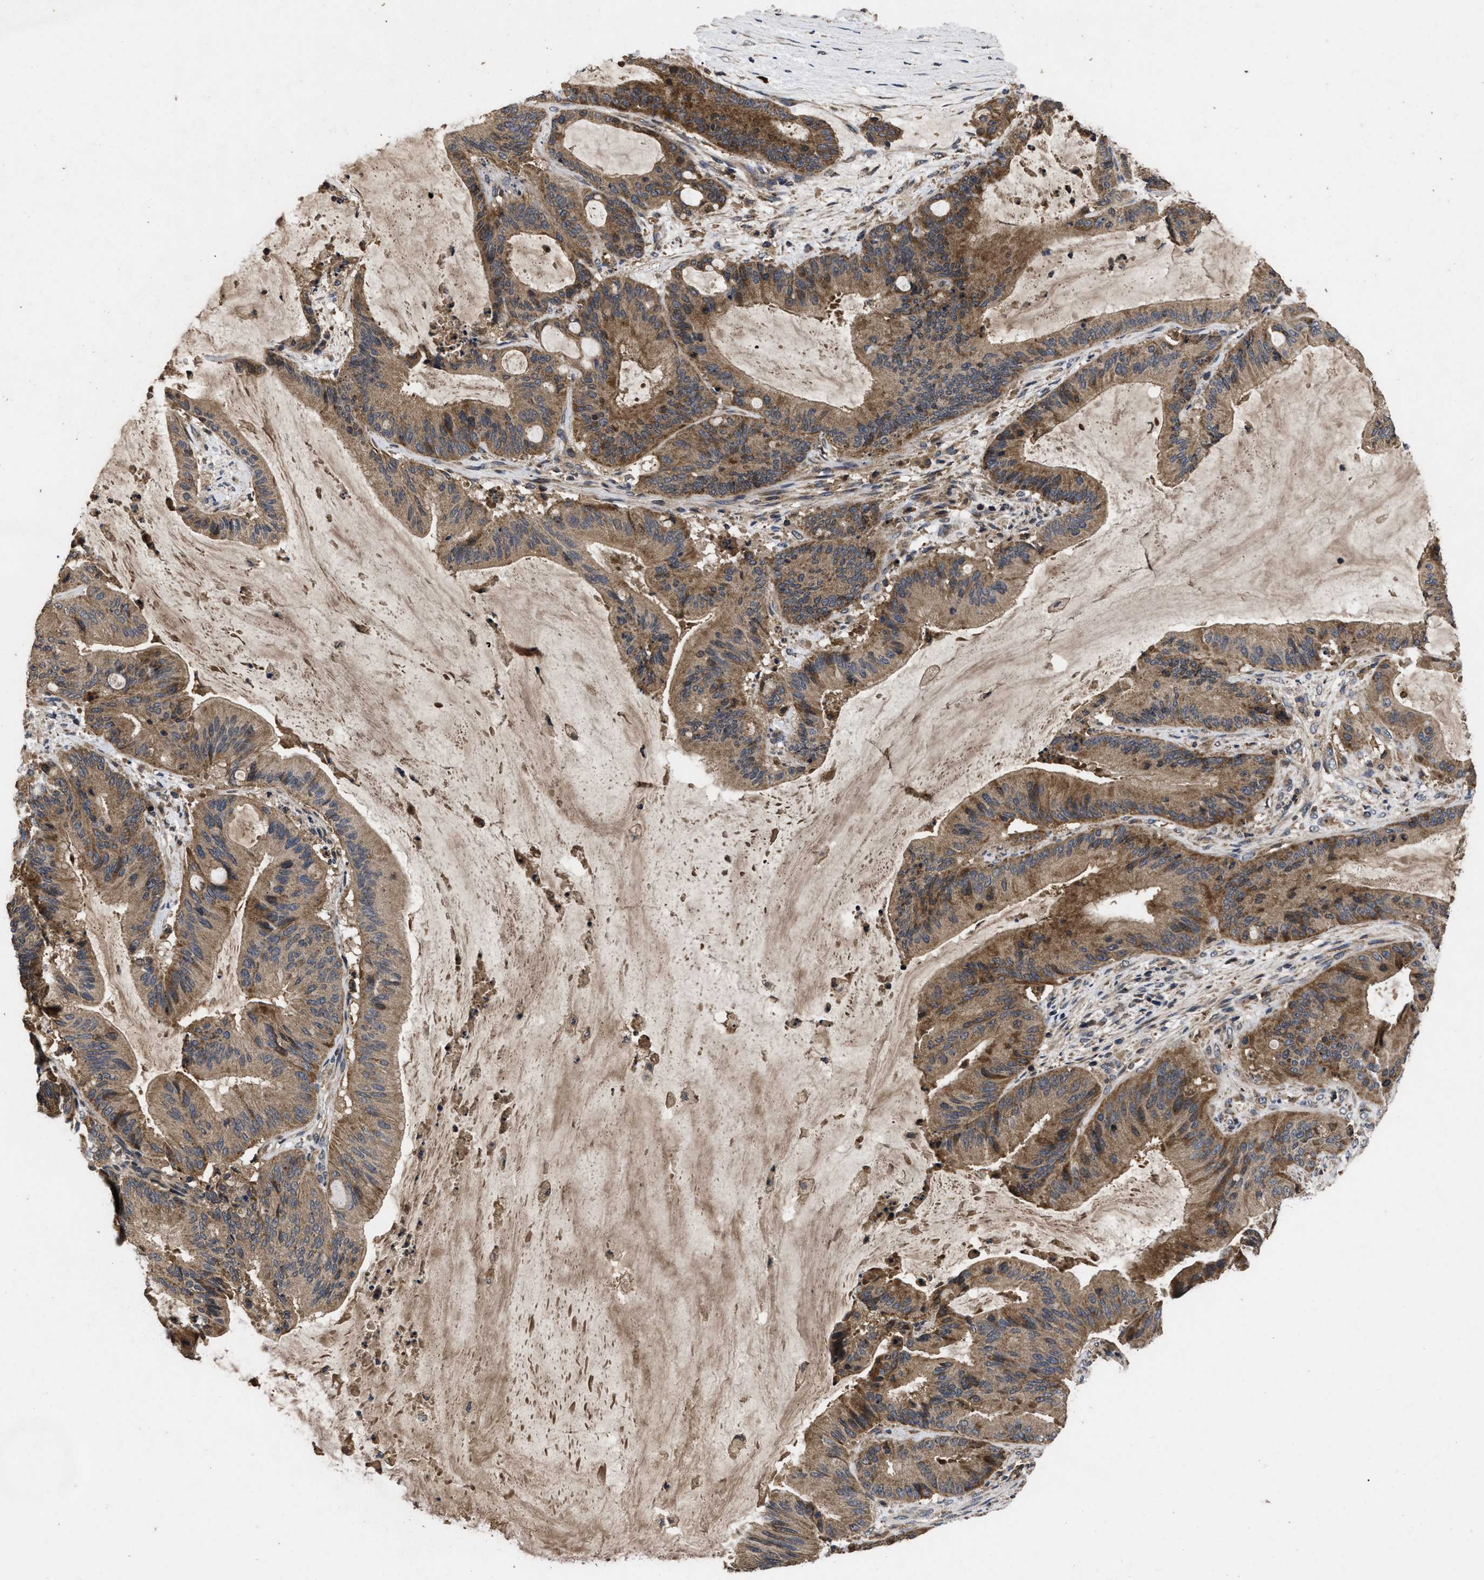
{"staining": {"intensity": "moderate", "quantity": ">75%", "location": "cytoplasmic/membranous"}, "tissue": "liver cancer", "cell_type": "Tumor cells", "image_type": "cancer", "snomed": [{"axis": "morphology", "description": "Normal tissue, NOS"}, {"axis": "morphology", "description": "Cholangiocarcinoma"}, {"axis": "topography", "description": "Liver"}, {"axis": "topography", "description": "Peripheral nerve tissue"}], "caption": "Tumor cells show medium levels of moderate cytoplasmic/membranous expression in approximately >75% of cells in human cholangiocarcinoma (liver).", "gene": "LRRC3", "patient": {"sex": "female", "age": 73}}